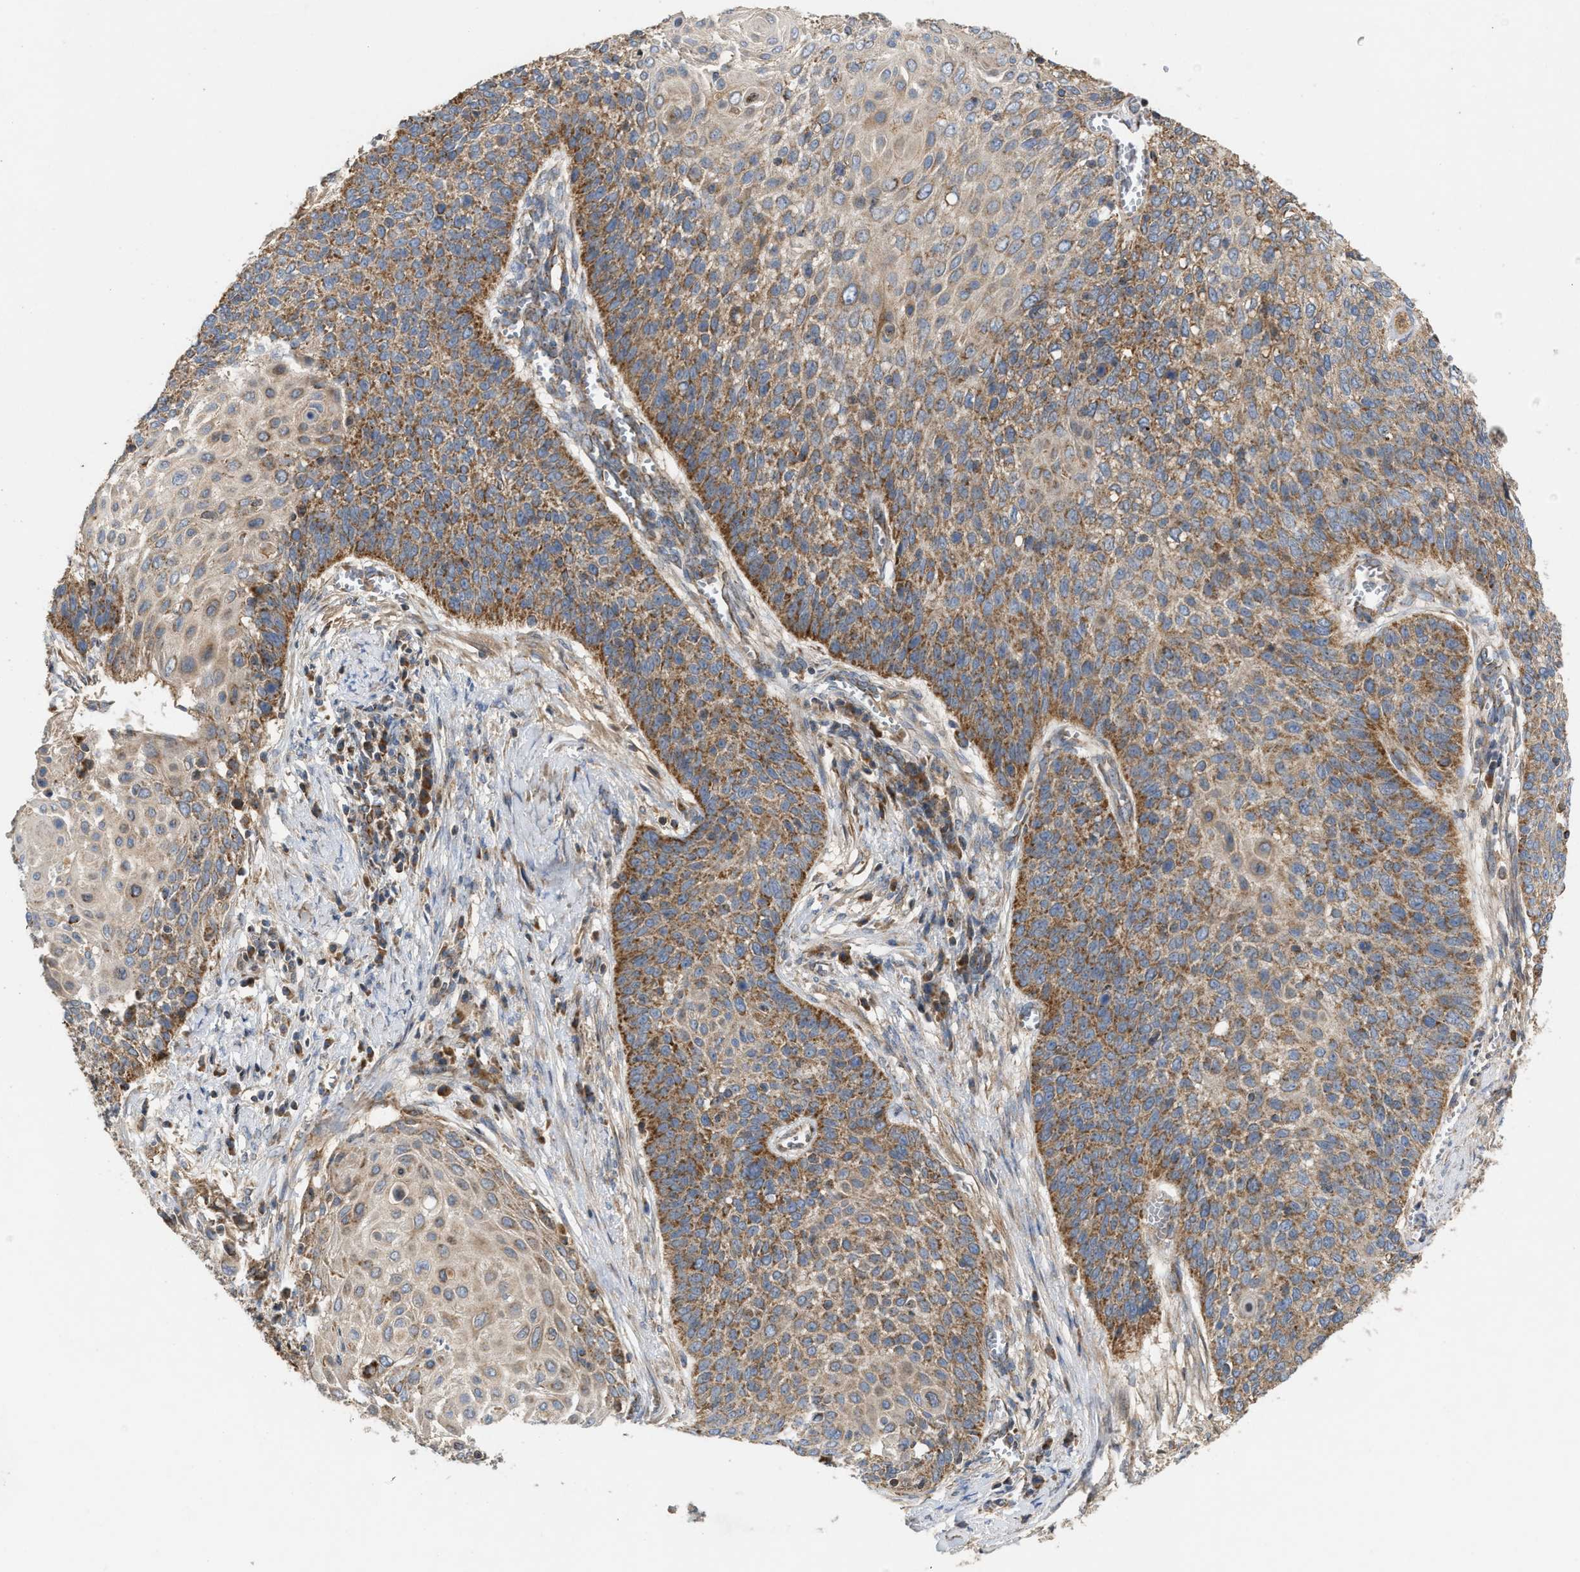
{"staining": {"intensity": "moderate", "quantity": ">75%", "location": "cytoplasmic/membranous"}, "tissue": "cervical cancer", "cell_type": "Tumor cells", "image_type": "cancer", "snomed": [{"axis": "morphology", "description": "Squamous cell carcinoma, NOS"}, {"axis": "topography", "description": "Cervix"}], "caption": "A brown stain highlights moderate cytoplasmic/membranous staining of a protein in cervical cancer tumor cells.", "gene": "TACO1", "patient": {"sex": "female", "age": 39}}